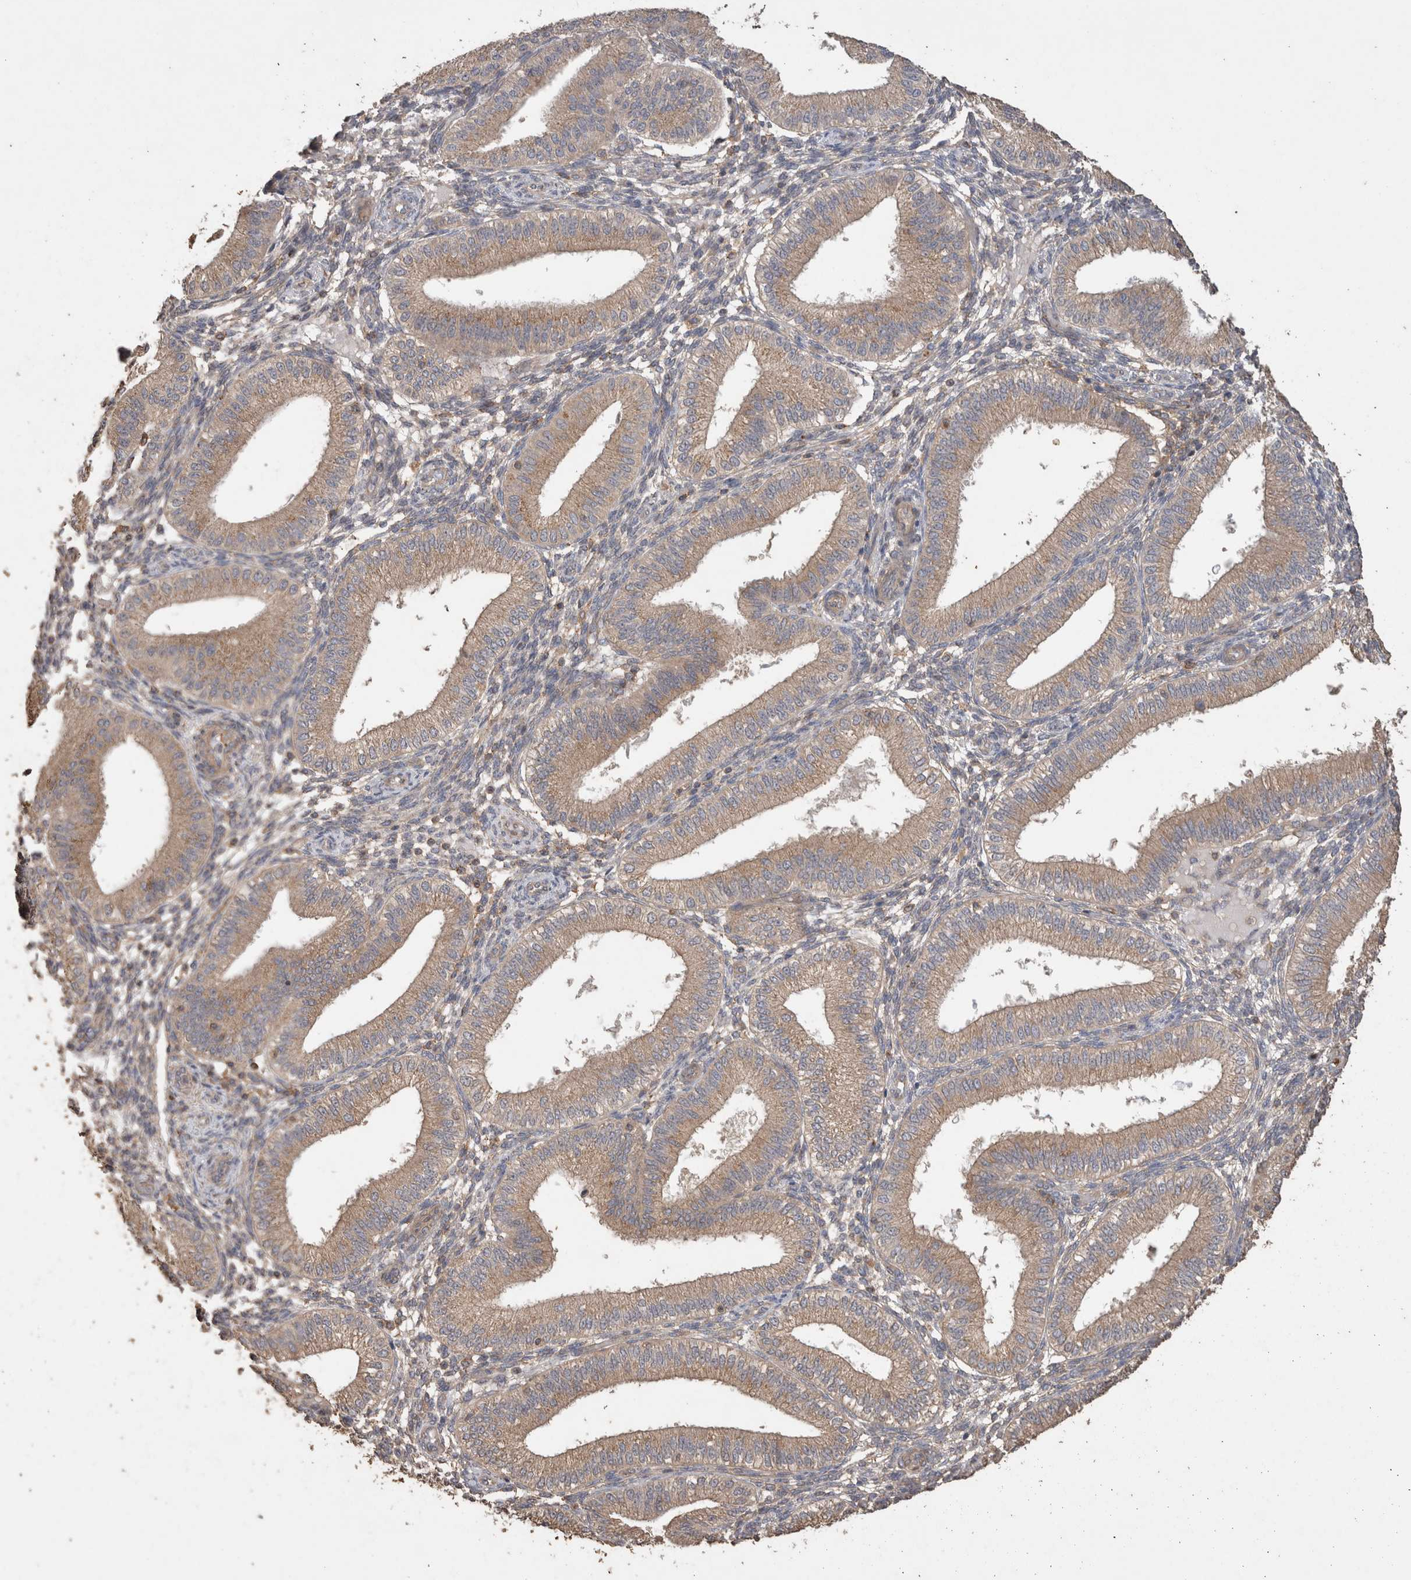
{"staining": {"intensity": "negative", "quantity": "none", "location": "none"}, "tissue": "endometrium", "cell_type": "Cells in endometrial stroma", "image_type": "normal", "snomed": [{"axis": "morphology", "description": "Normal tissue, NOS"}, {"axis": "topography", "description": "Endometrium"}], "caption": "This is an immunohistochemistry image of normal human endometrium. There is no staining in cells in endometrial stroma.", "gene": "SNX31", "patient": {"sex": "female", "age": 39}}